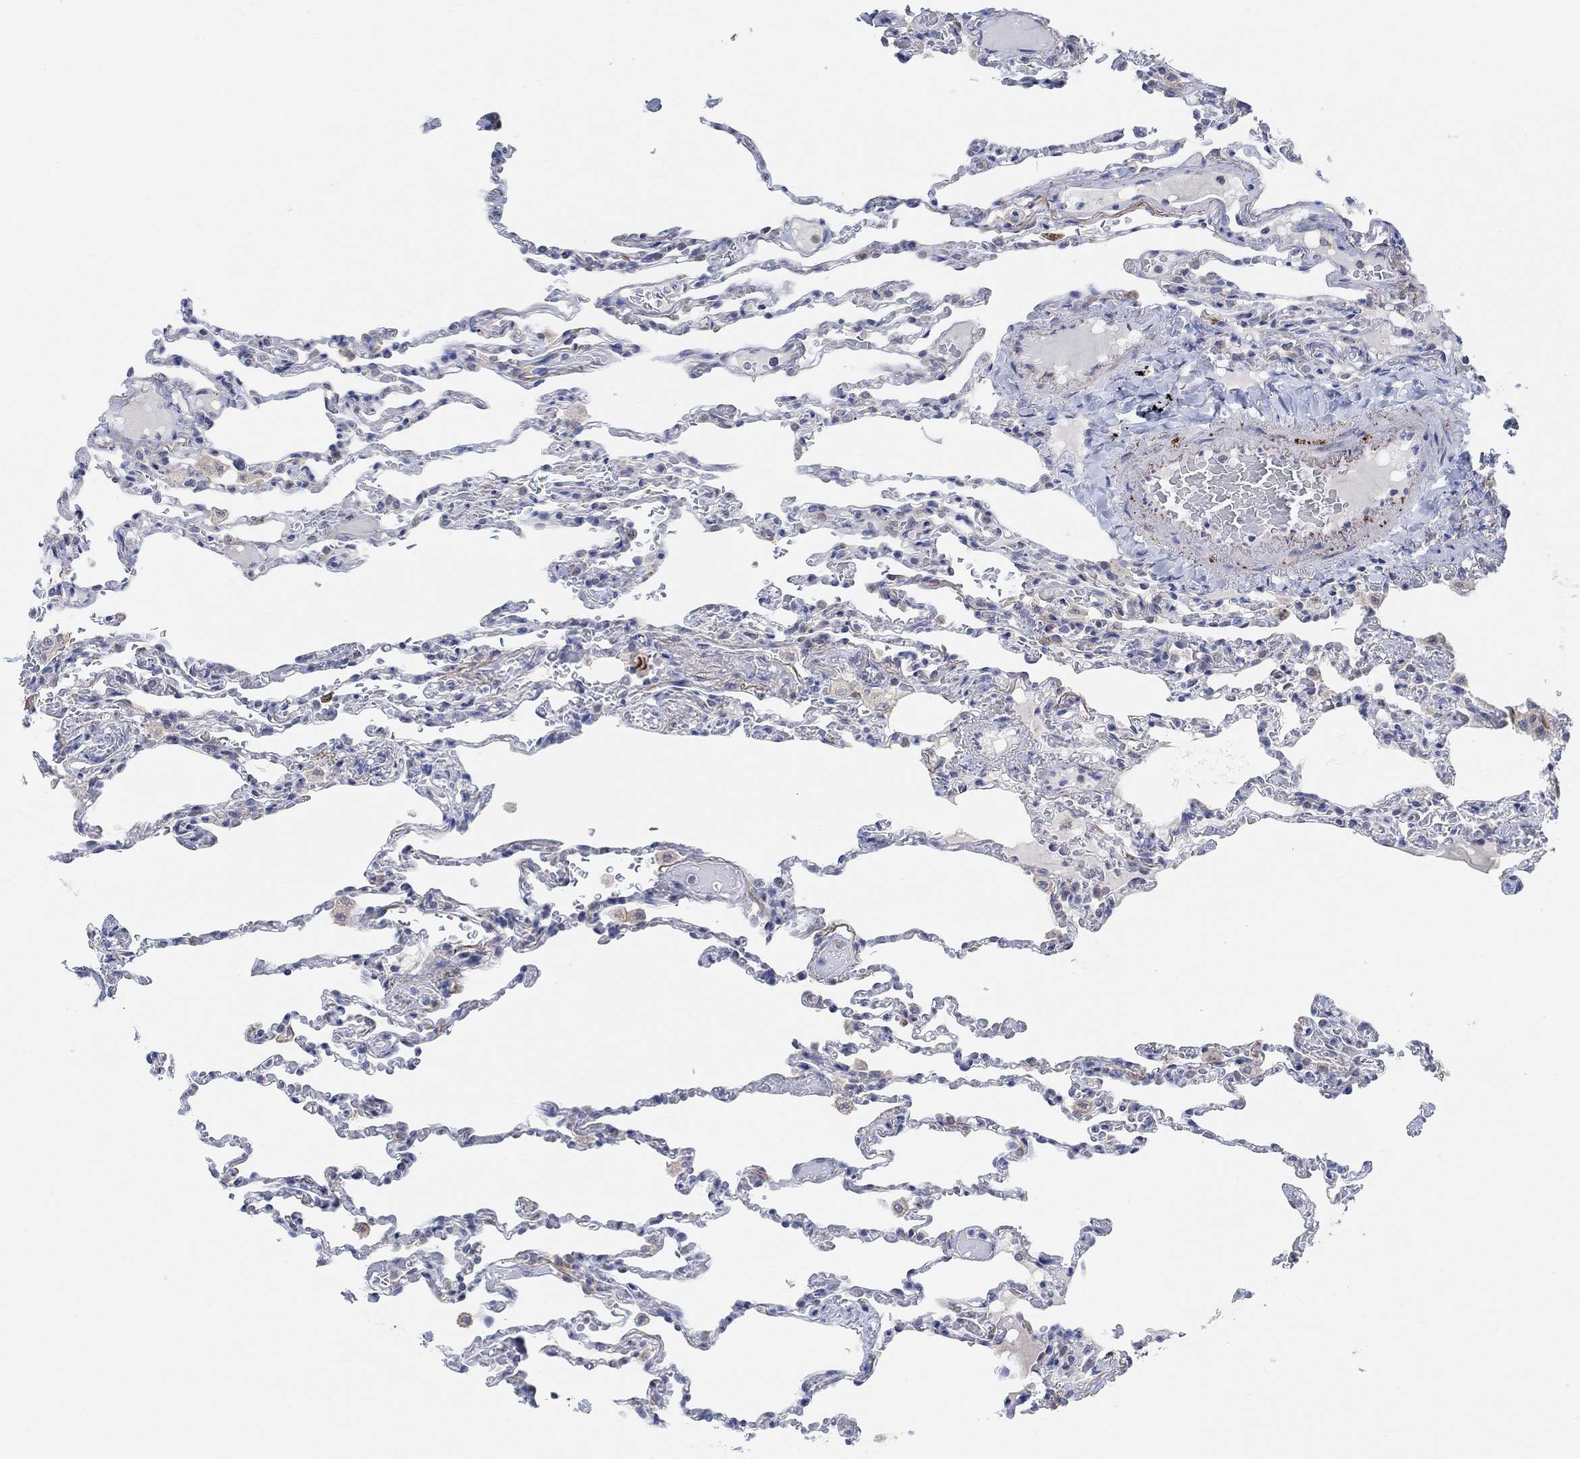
{"staining": {"intensity": "negative", "quantity": "none", "location": "none"}, "tissue": "lung", "cell_type": "Alveolar cells", "image_type": "normal", "snomed": [{"axis": "morphology", "description": "Normal tissue, NOS"}, {"axis": "topography", "description": "Lung"}], "caption": "Immunohistochemistry (IHC) image of unremarkable lung: human lung stained with DAB displays no significant protein positivity in alveolar cells.", "gene": "RIMS1", "patient": {"sex": "female", "age": 43}}